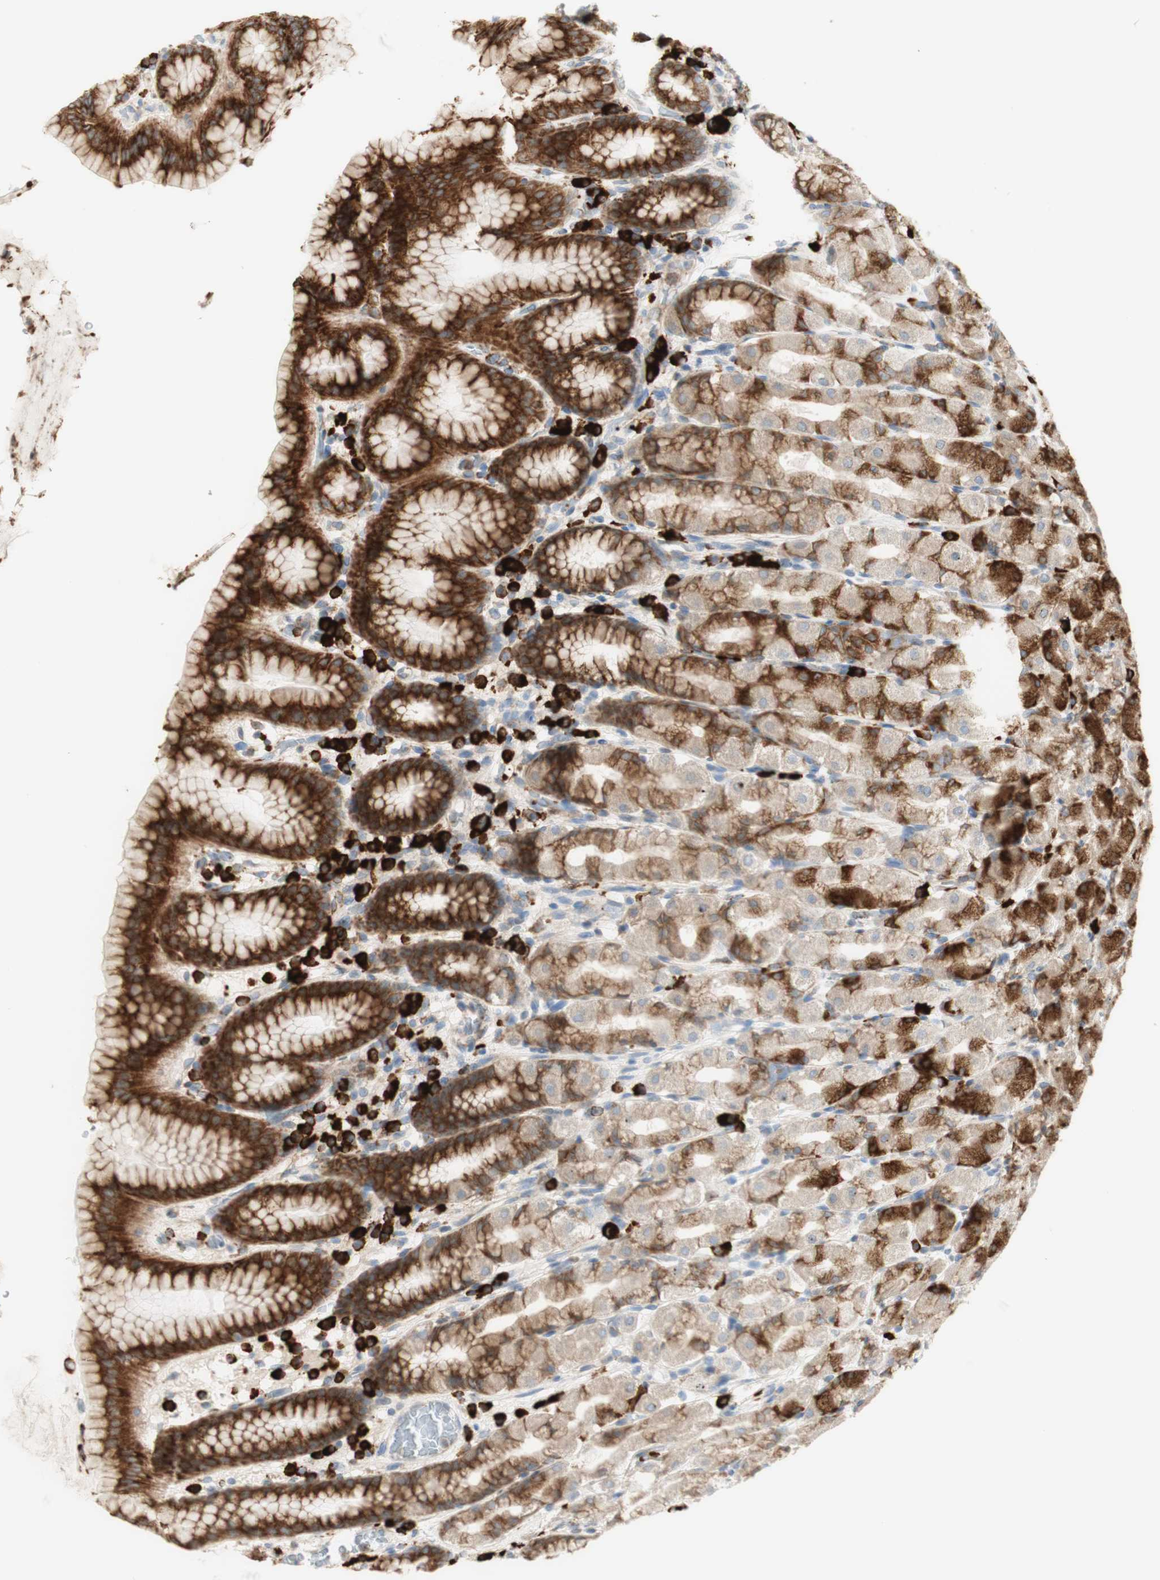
{"staining": {"intensity": "strong", "quantity": "25%-75%", "location": "cytoplasmic/membranous"}, "tissue": "stomach", "cell_type": "Glandular cells", "image_type": "normal", "snomed": [{"axis": "morphology", "description": "Normal tissue, NOS"}, {"axis": "topography", "description": "Stomach, upper"}], "caption": "Protein analysis of normal stomach shows strong cytoplasmic/membranous expression in approximately 25%-75% of glandular cells.", "gene": "MANF", "patient": {"sex": "male", "age": 68}}